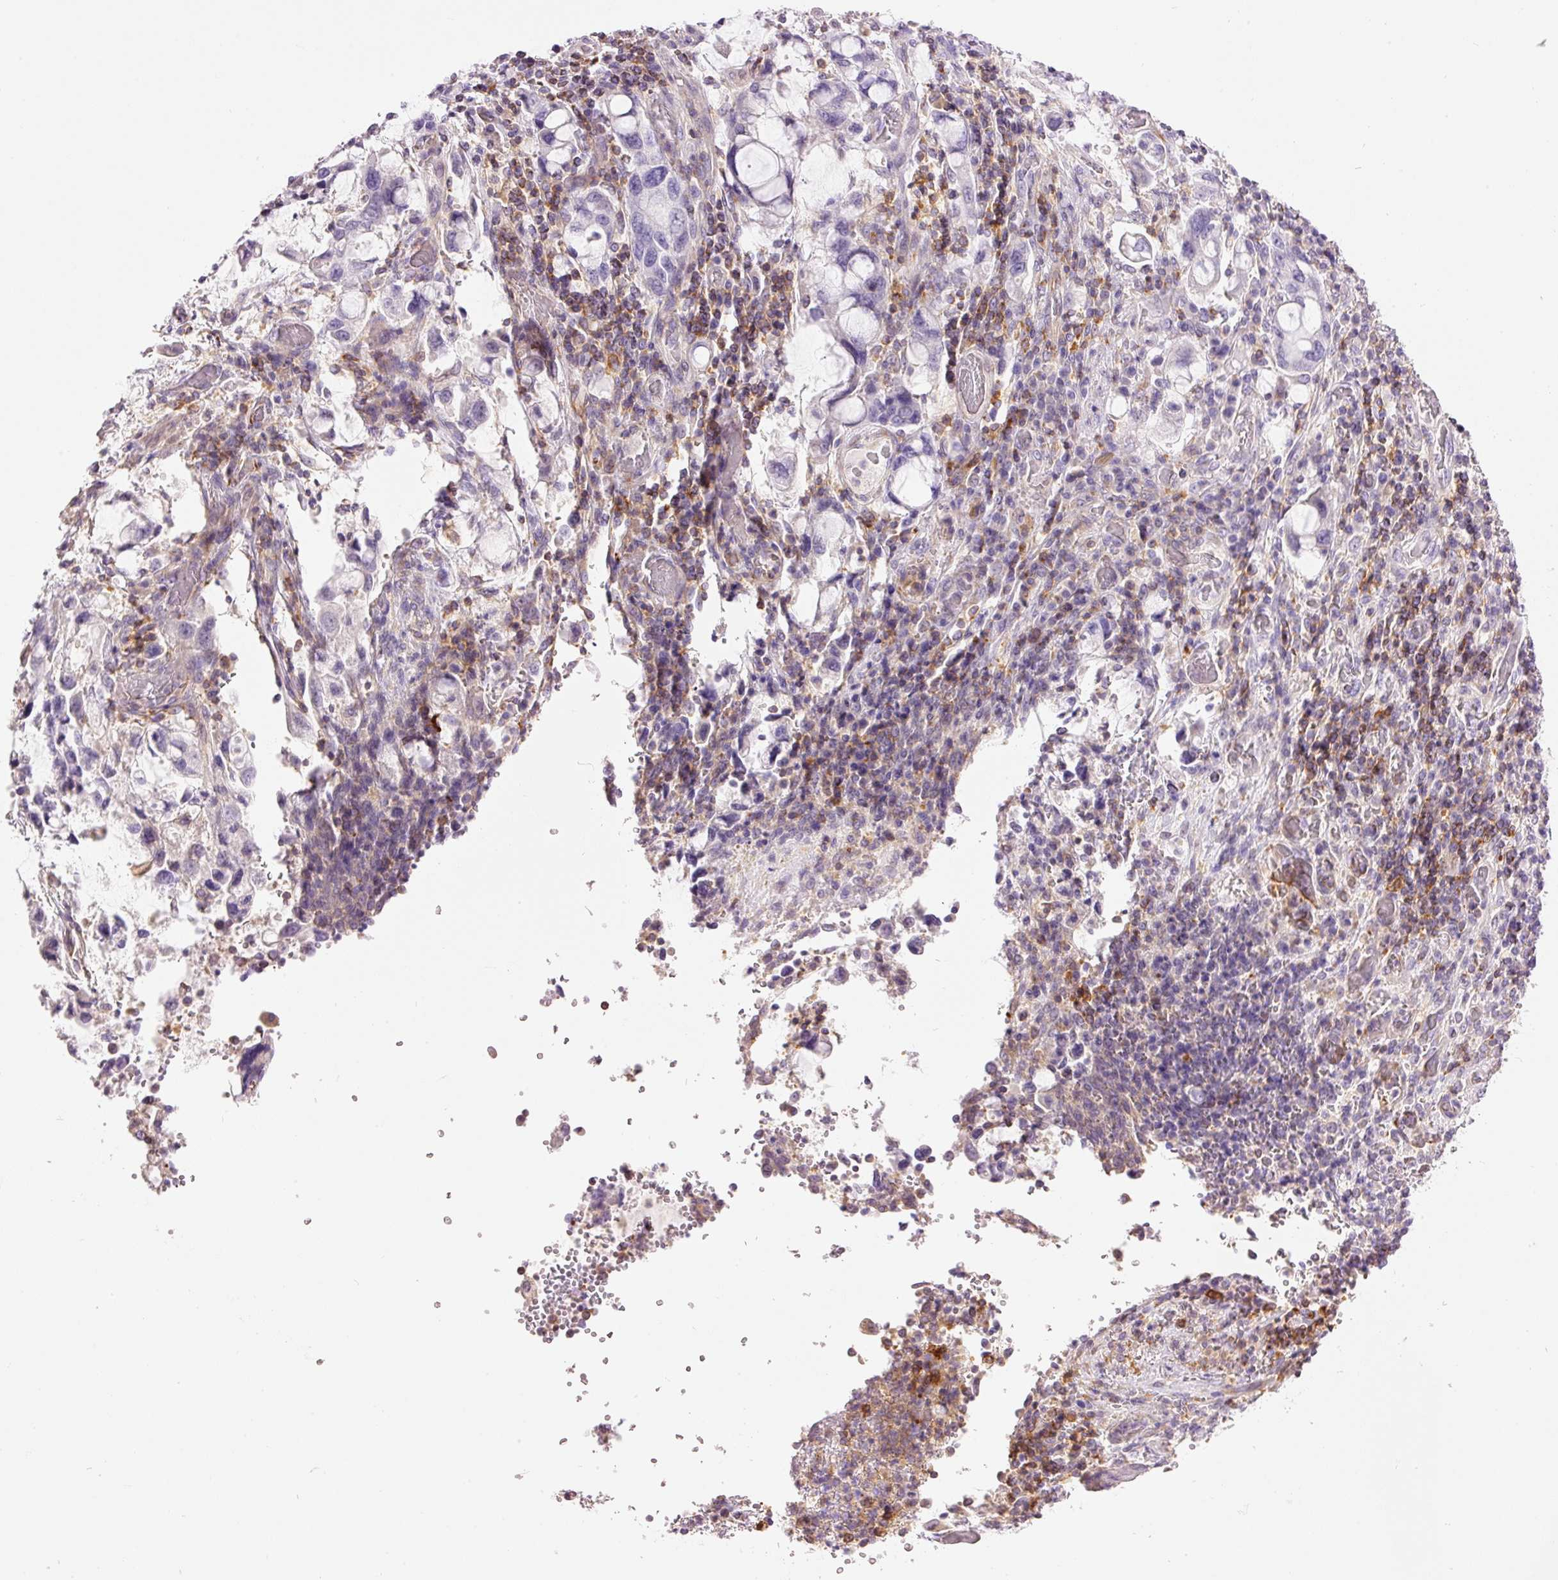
{"staining": {"intensity": "negative", "quantity": "none", "location": "none"}, "tissue": "stomach cancer", "cell_type": "Tumor cells", "image_type": "cancer", "snomed": [{"axis": "morphology", "description": "Adenocarcinoma, NOS"}, {"axis": "topography", "description": "Stomach, upper"}, {"axis": "topography", "description": "Stomach"}], "caption": "Protein analysis of stomach cancer shows no significant positivity in tumor cells.", "gene": "DOK6", "patient": {"sex": "male", "age": 62}}